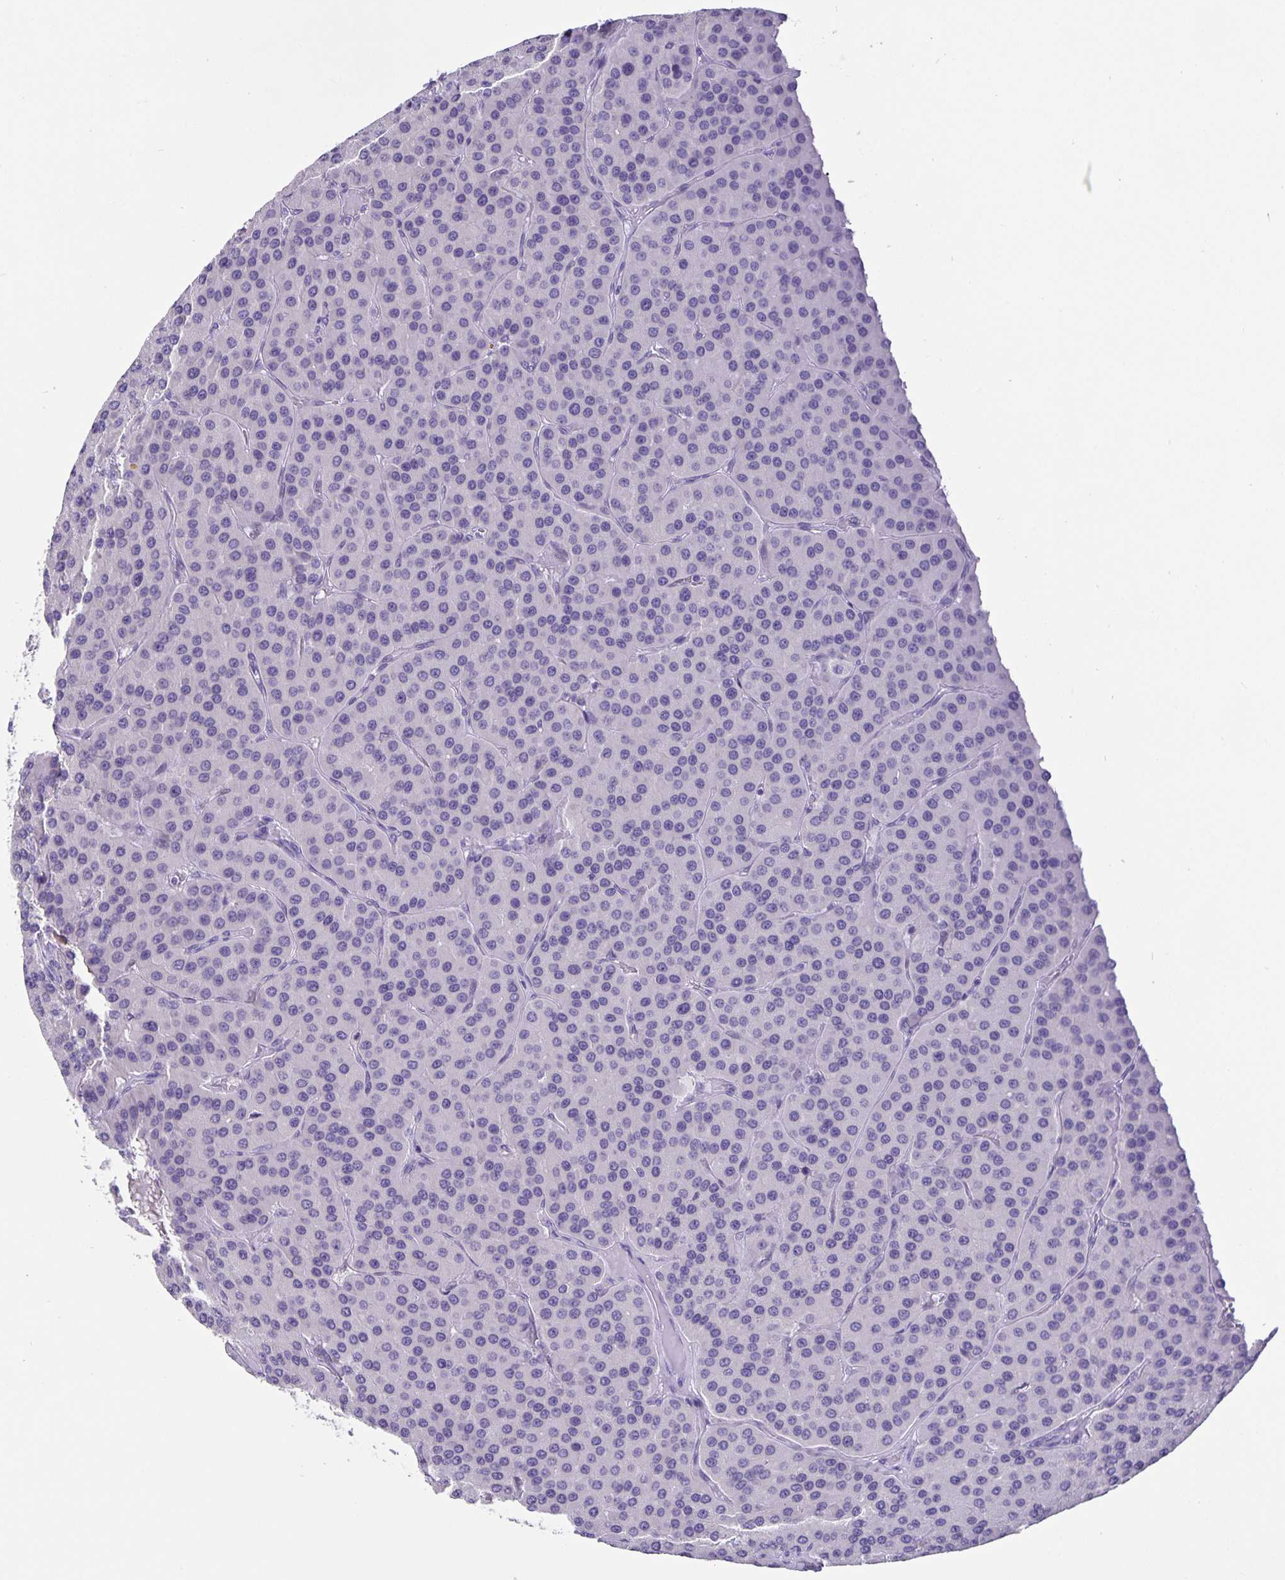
{"staining": {"intensity": "negative", "quantity": "none", "location": "none"}, "tissue": "parathyroid gland", "cell_type": "Glandular cells", "image_type": "normal", "snomed": [{"axis": "morphology", "description": "Normal tissue, NOS"}, {"axis": "morphology", "description": "Adenoma, NOS"}, {"axis": "topography", "description": "Parathyroid gland"}], "caption": "Glandular cells show no significant expression in unremarkable parathyroid gland.", "gene": "FOSL2", "patient": {"sex": "female", "age": 86}}